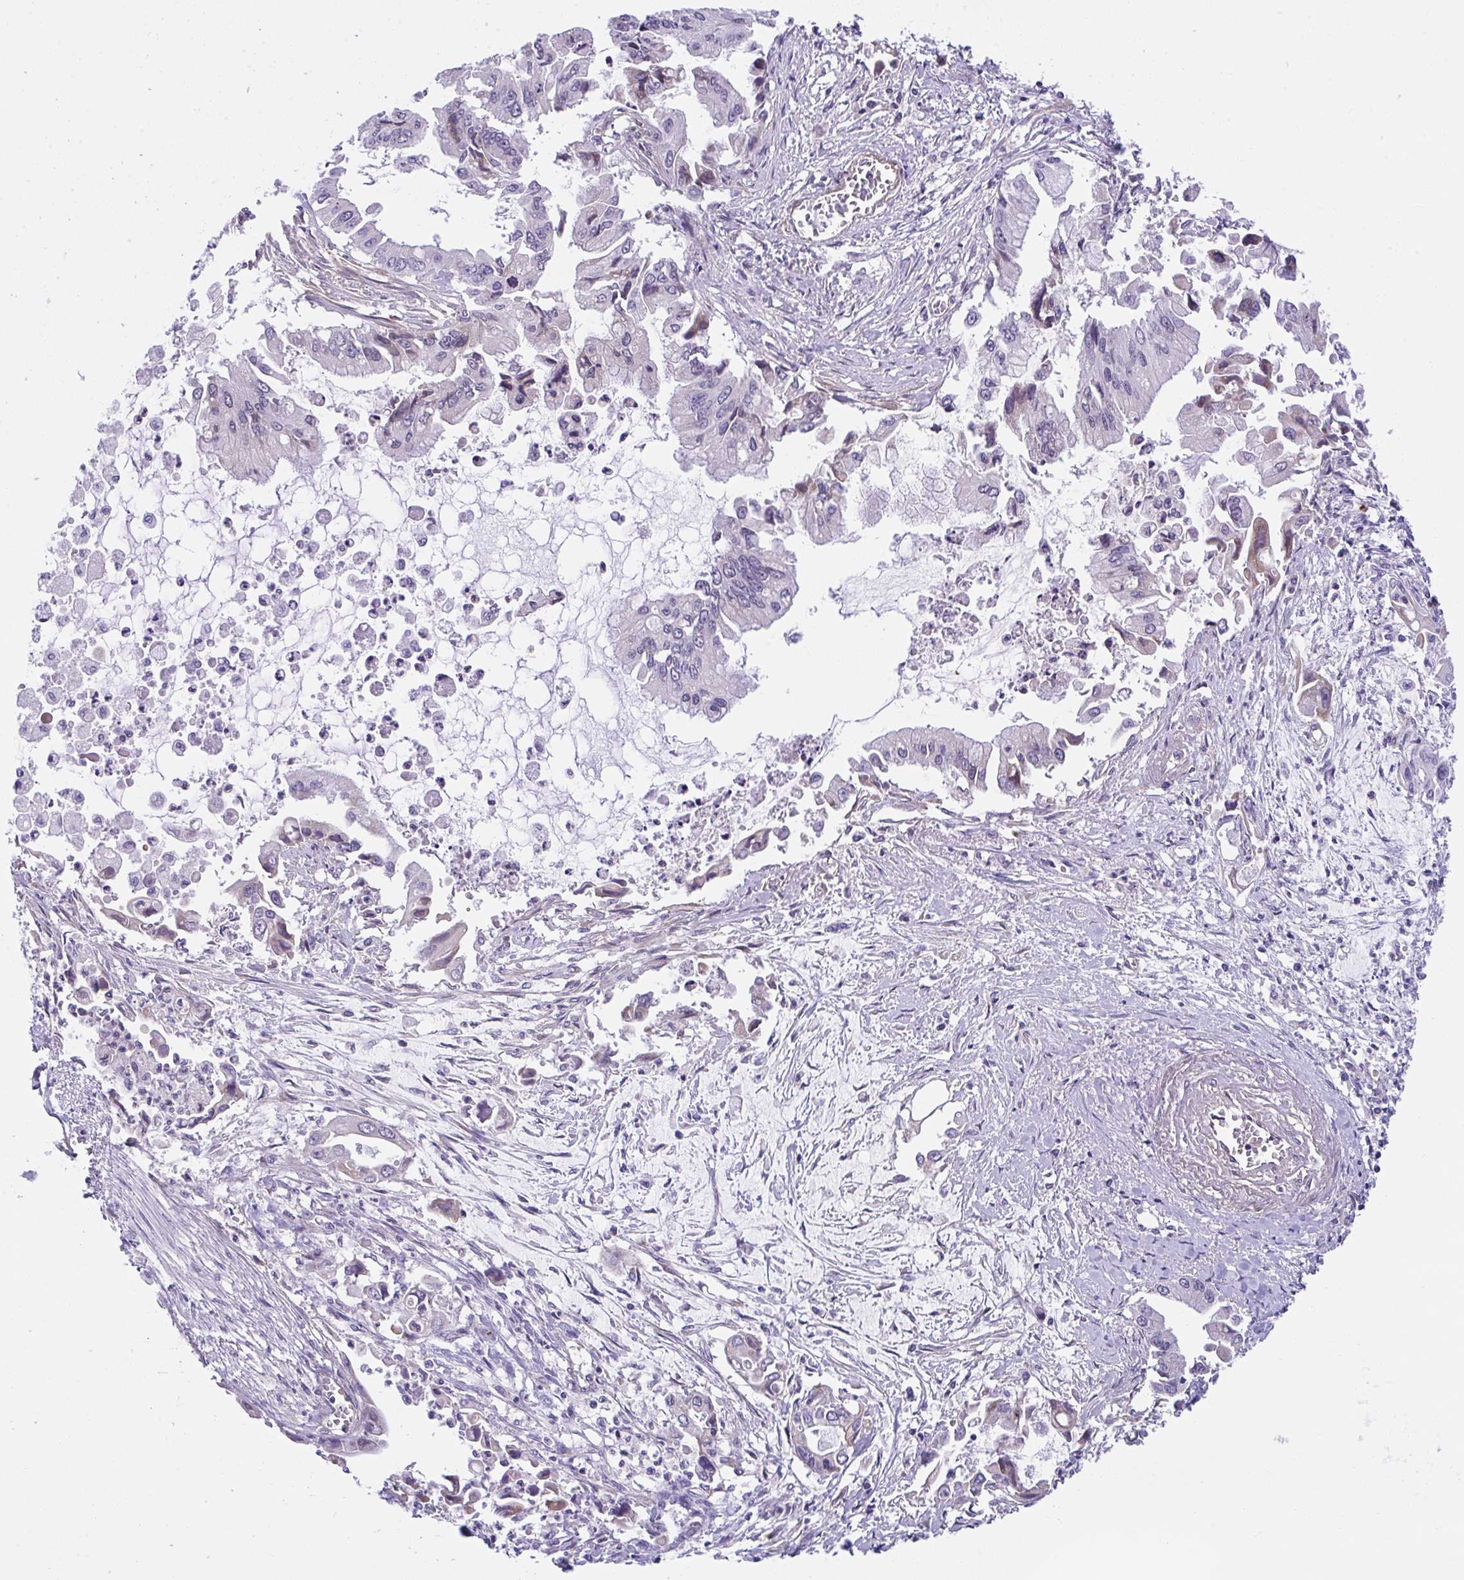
{"staining": {"intensity": "negative", "quantity": "none", "location": "none"}, "tissue": "pancreatic cancer", "cell_type": "Tumor cells", "image_type": "cancer", "snomed": [{"axis": "morphology", "description": "Adenocarcinoma, NOS"}, {"axis": "topography", "description": "Pancreas"}], "caption": "Pancreatic cancer (adenocarcinoma) was stained to show a protein in brown. There is no significant positivity in tumor cells.", "gene": "RHOXF1", "patient": {"sex": "male", "age": 84}}